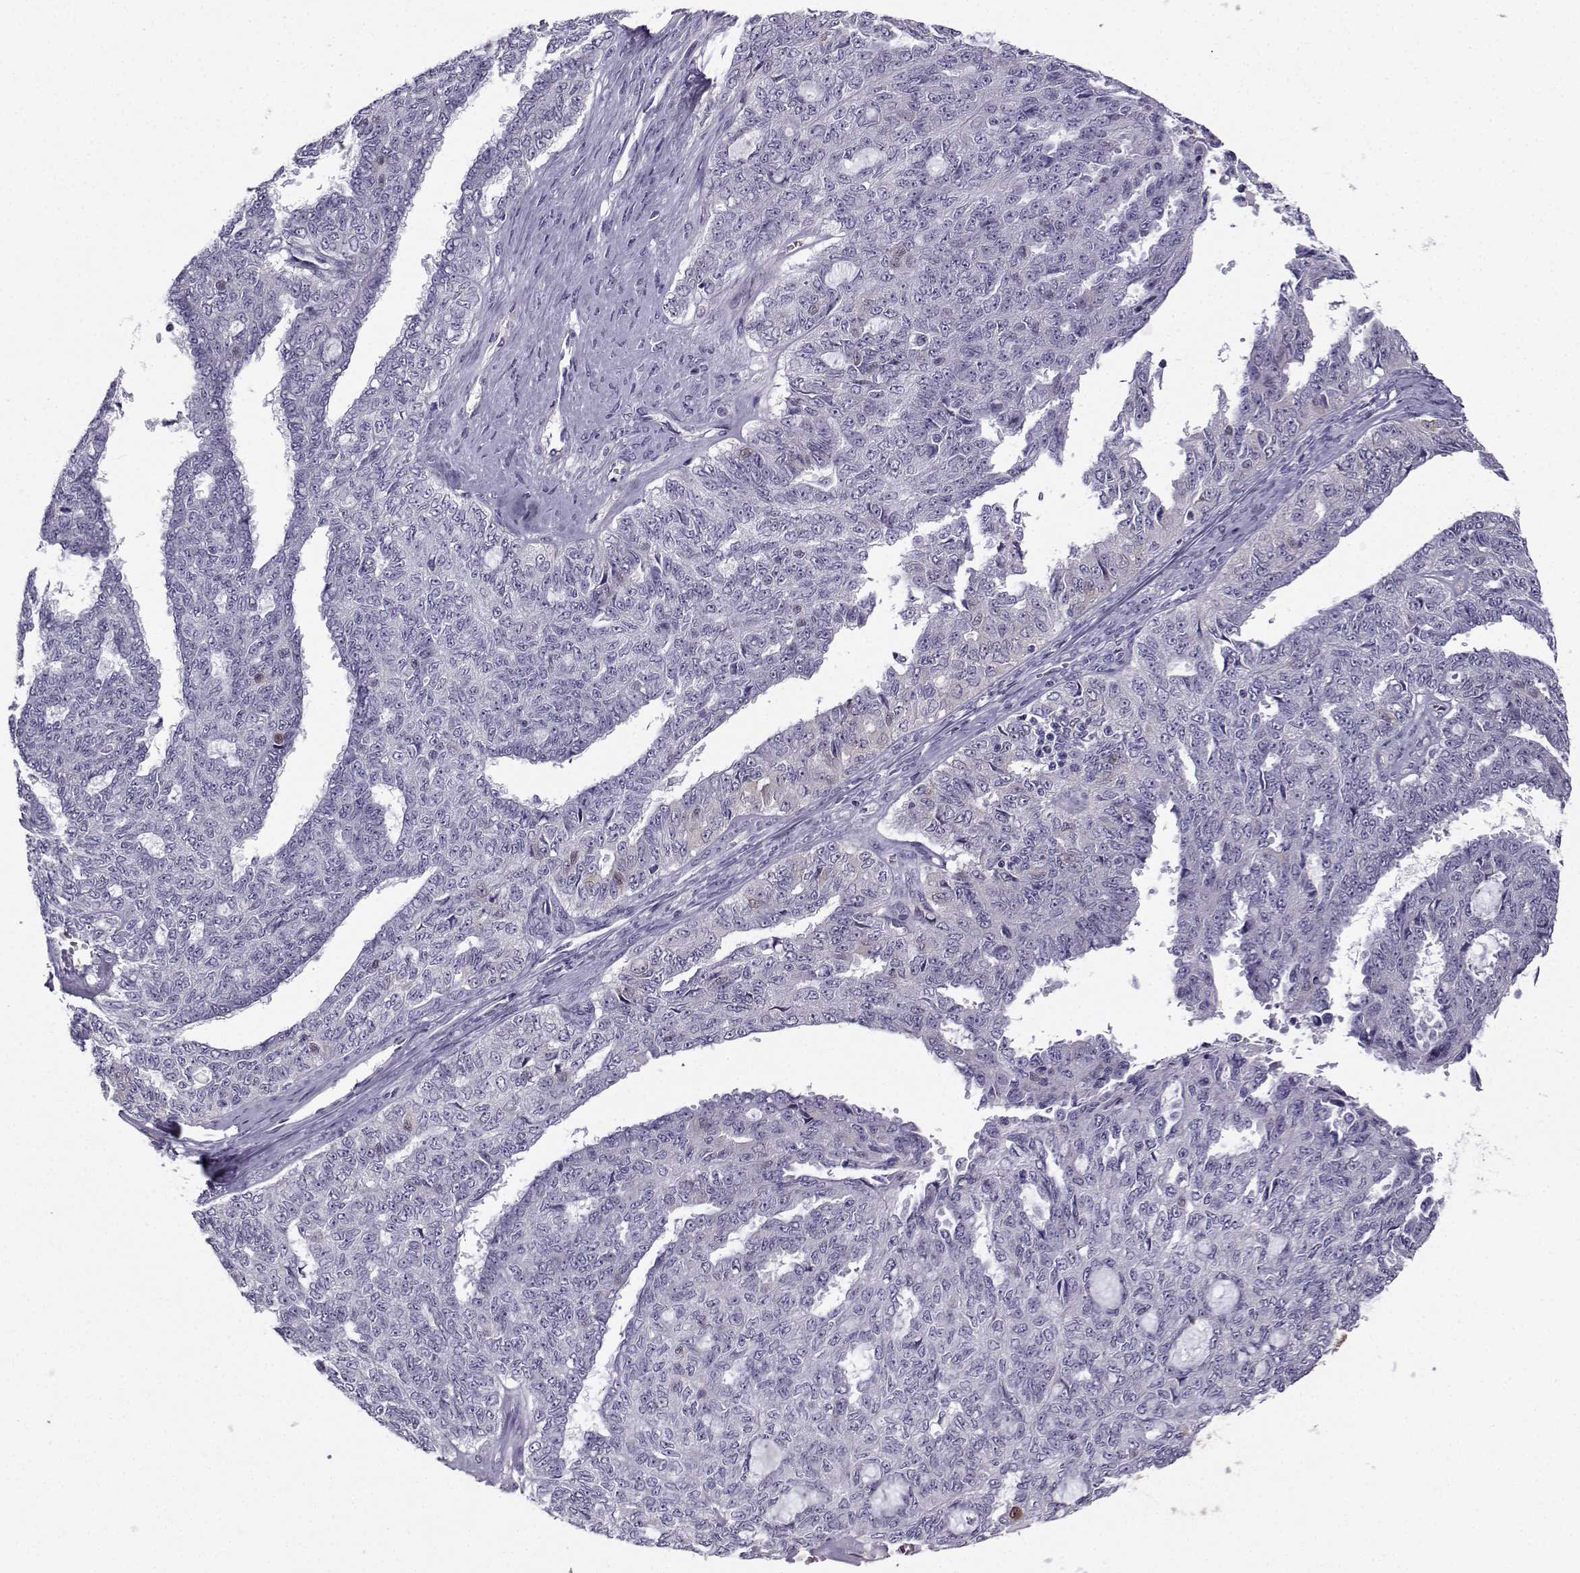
{"staining": {"intensity": "weak", "quantity": "<25%", "location": "cytoplasmic/membranous"}, "tissue": "ovarian cancer", "cell_type": "Tumor cells", "image_type": "cancer", "snomed": [{"axis": "morphology", "description": "Cystadenocarcinoma, serous, NOS"}, {"axis": "topography", "description": "Ovary"}], "caption": "Tumor cells are negative for protein expression in human ovarian cancer (serous cystadenocarcinoma).", "gene": "NQO1", "patient": {"sex": "female", "age": 71}}